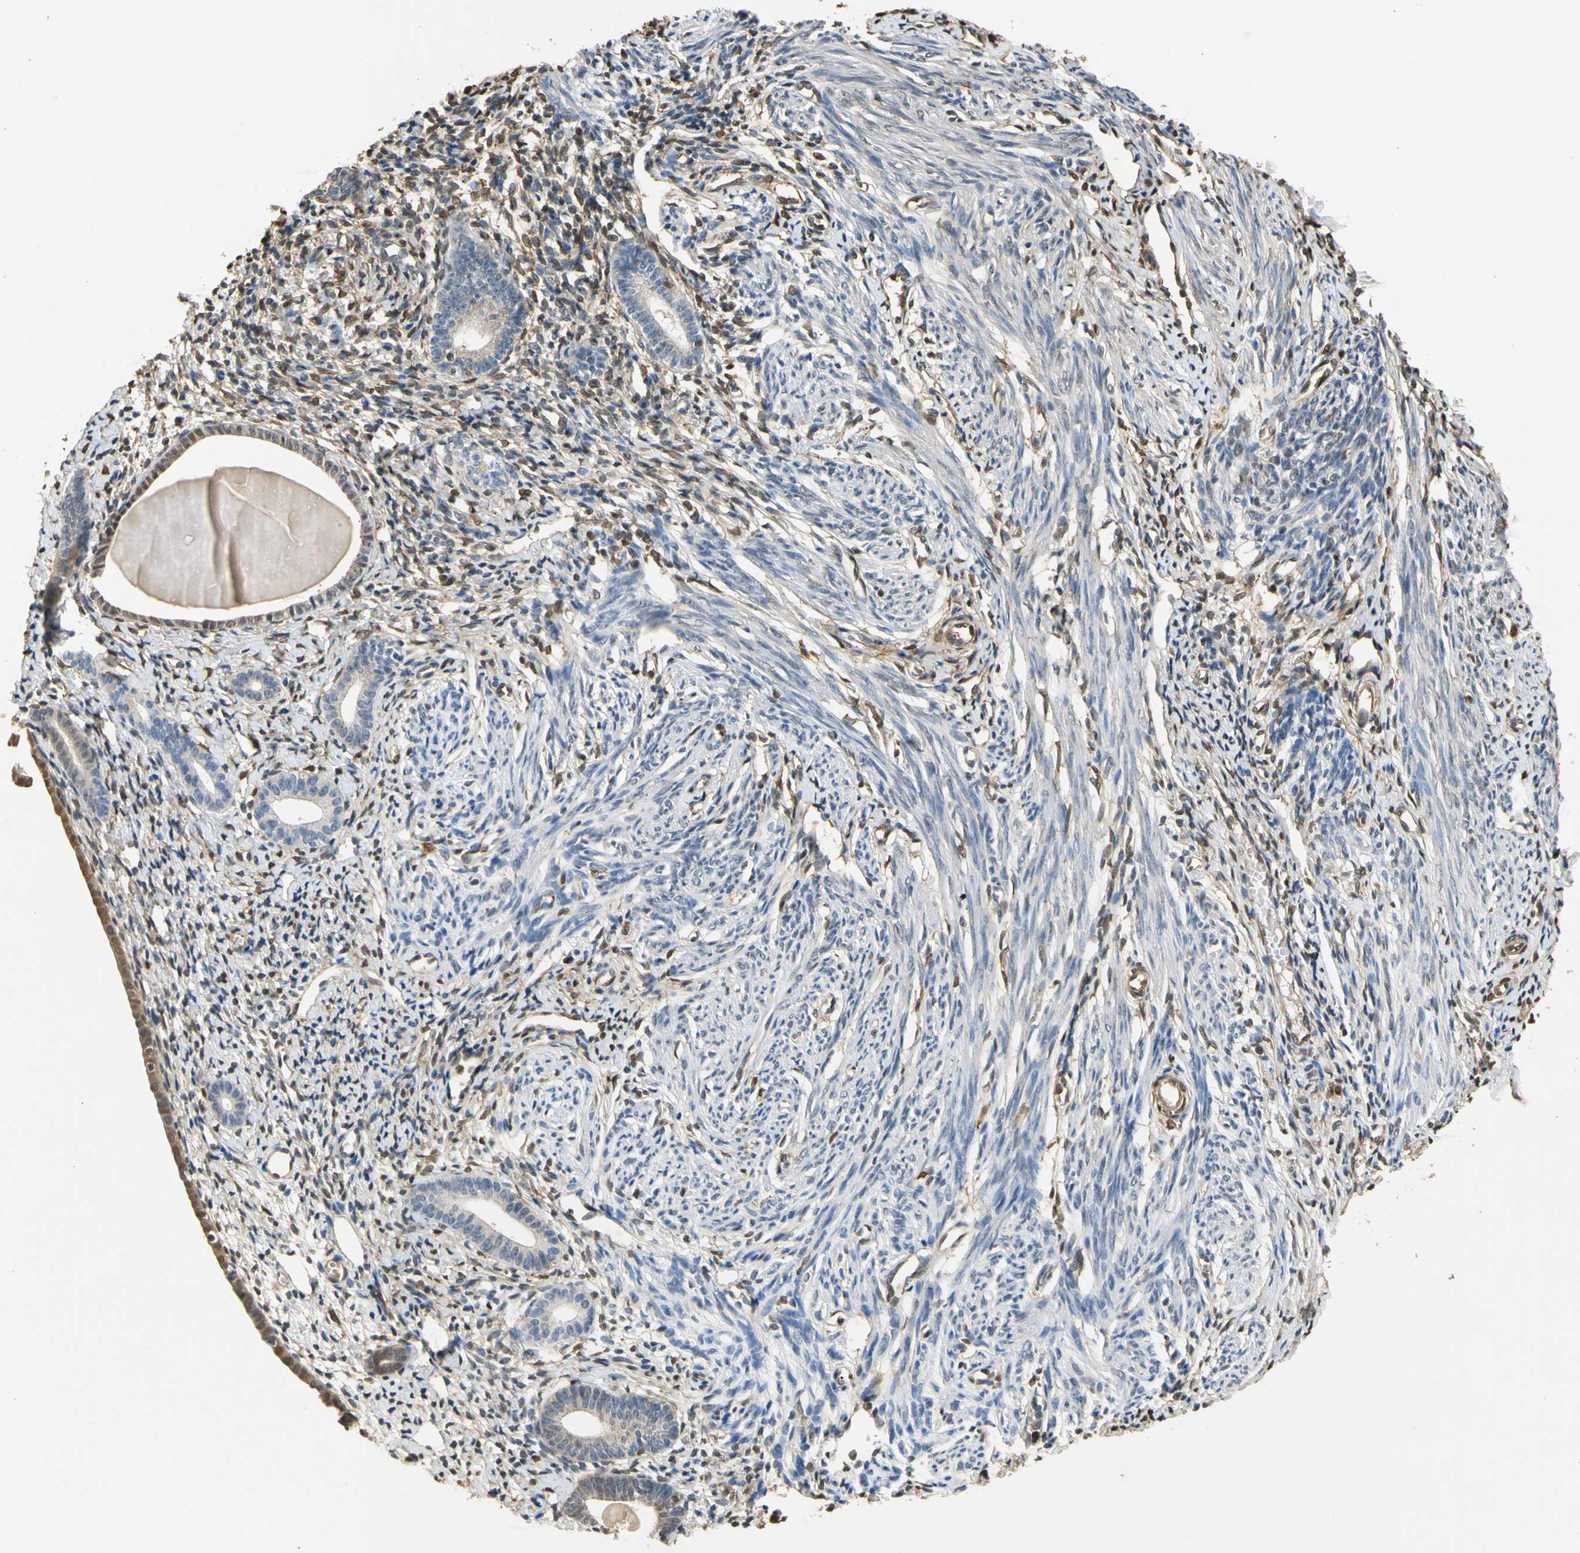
{"staining": {"intensity": "moderate", "quantity": ">75%", "location": "cytoplasmic/membranous,nuclear"}, "tissue": "endometrium", "cell_type": "Cells in endometrial stroma", "image_type": "normal", "snomed": [{"axis": "morphology", "description": "Normal tissue, NOS"}, {"axis": "topography", "description": "Endometrium"}], "caption": "Immunohistochemical staining of normal human endometrium displays moderate cytoplasmic/membranous,nuclear protein positivity in approximately >75% of cells in endometrial stroma. The staining was performed using DAB (3,3'-diaminobenzidine), with brown indicating positive protein expression. Nuclei are stained blue with hematoxylin.", "gene": "S100A6", "patient": {"sex": "female", "age": 71}}